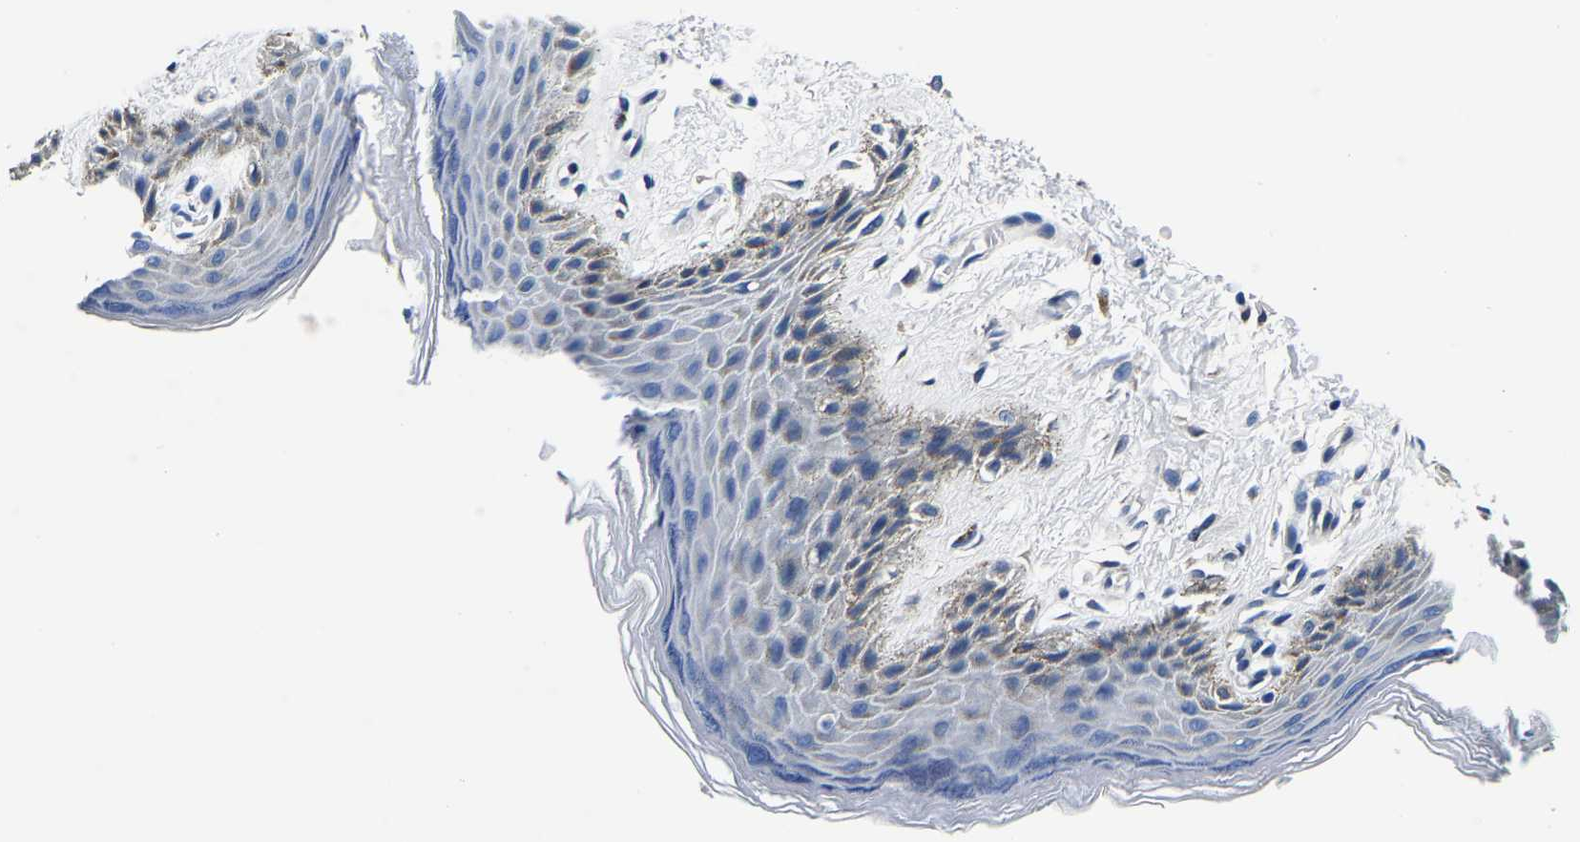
{"staining": {"intensity": "weak", "quantity": "<25%", "location": "cytoplasmic/membranous"}, "tissue": "skin", "cell_type": "Epidermal cells", "image_type": "normal", "snomed": [{"axis": "morphology", "description": "Normal tissue, NOS"}, {"axis": "topography", "description": "Anal"}], "caption": "Human skin stained for a protein using IHC displays no expression in epidermal cells.", "gene": "ACO1", "patient": {"sex": "male", "age": 44}}